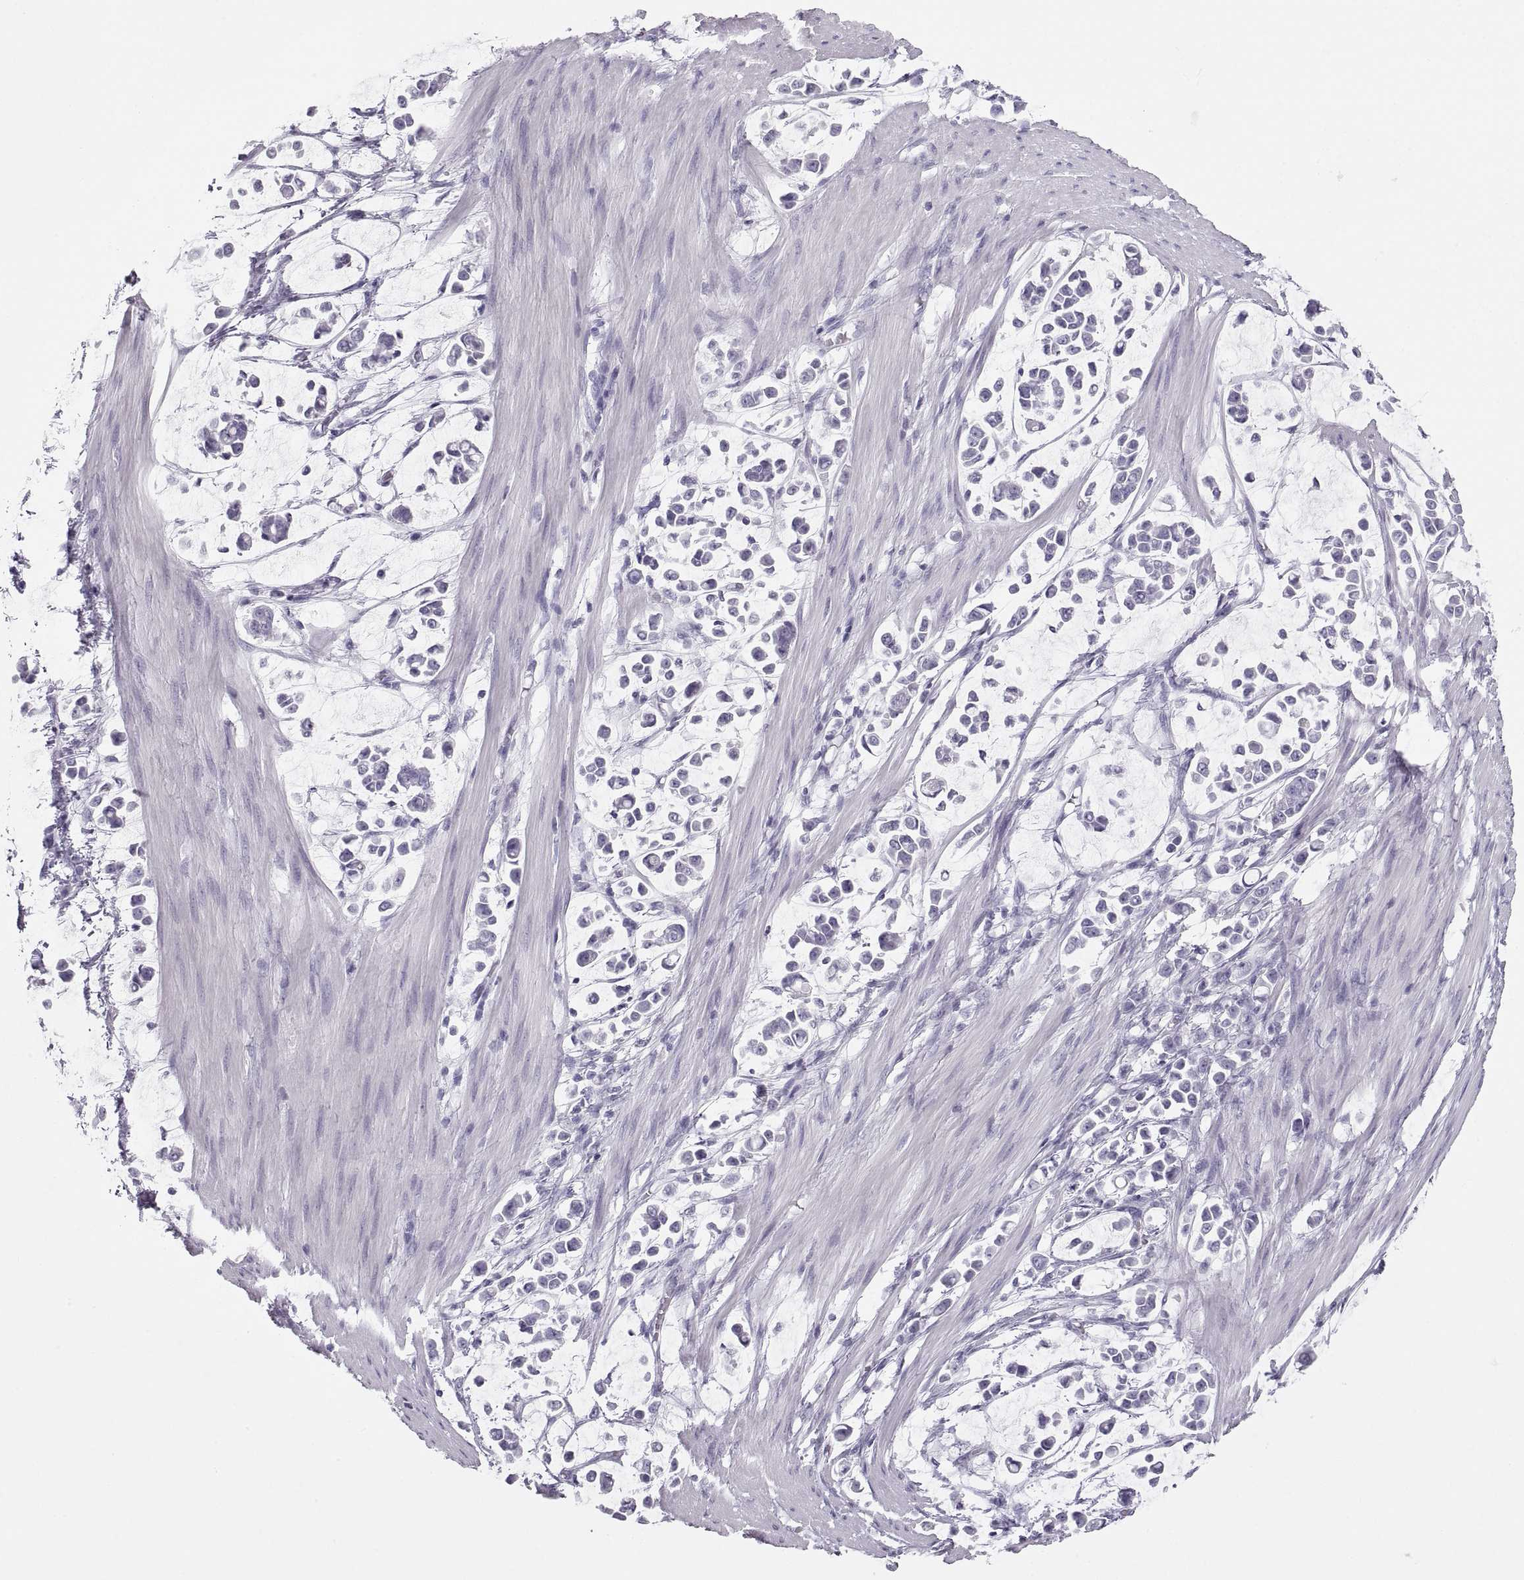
{"staining": {"intensity": "negative", "quantity": "none", "location": "none"}, "tissue": "stomach cancer", "cell_type": "Tumor cells", "image_type": "cancer", "snomed": [{"axis": "morphology", "description": "Adenocarcinoma, NOS"}, {"axis": "topography", "description": "Stomach"}], "caption": "Immunohistochemistry of stomach adenocarcinoma reveals no staining in tumor cells.", "gene": "SEMG1", "patient": {"sex": "male", "age": 82}}